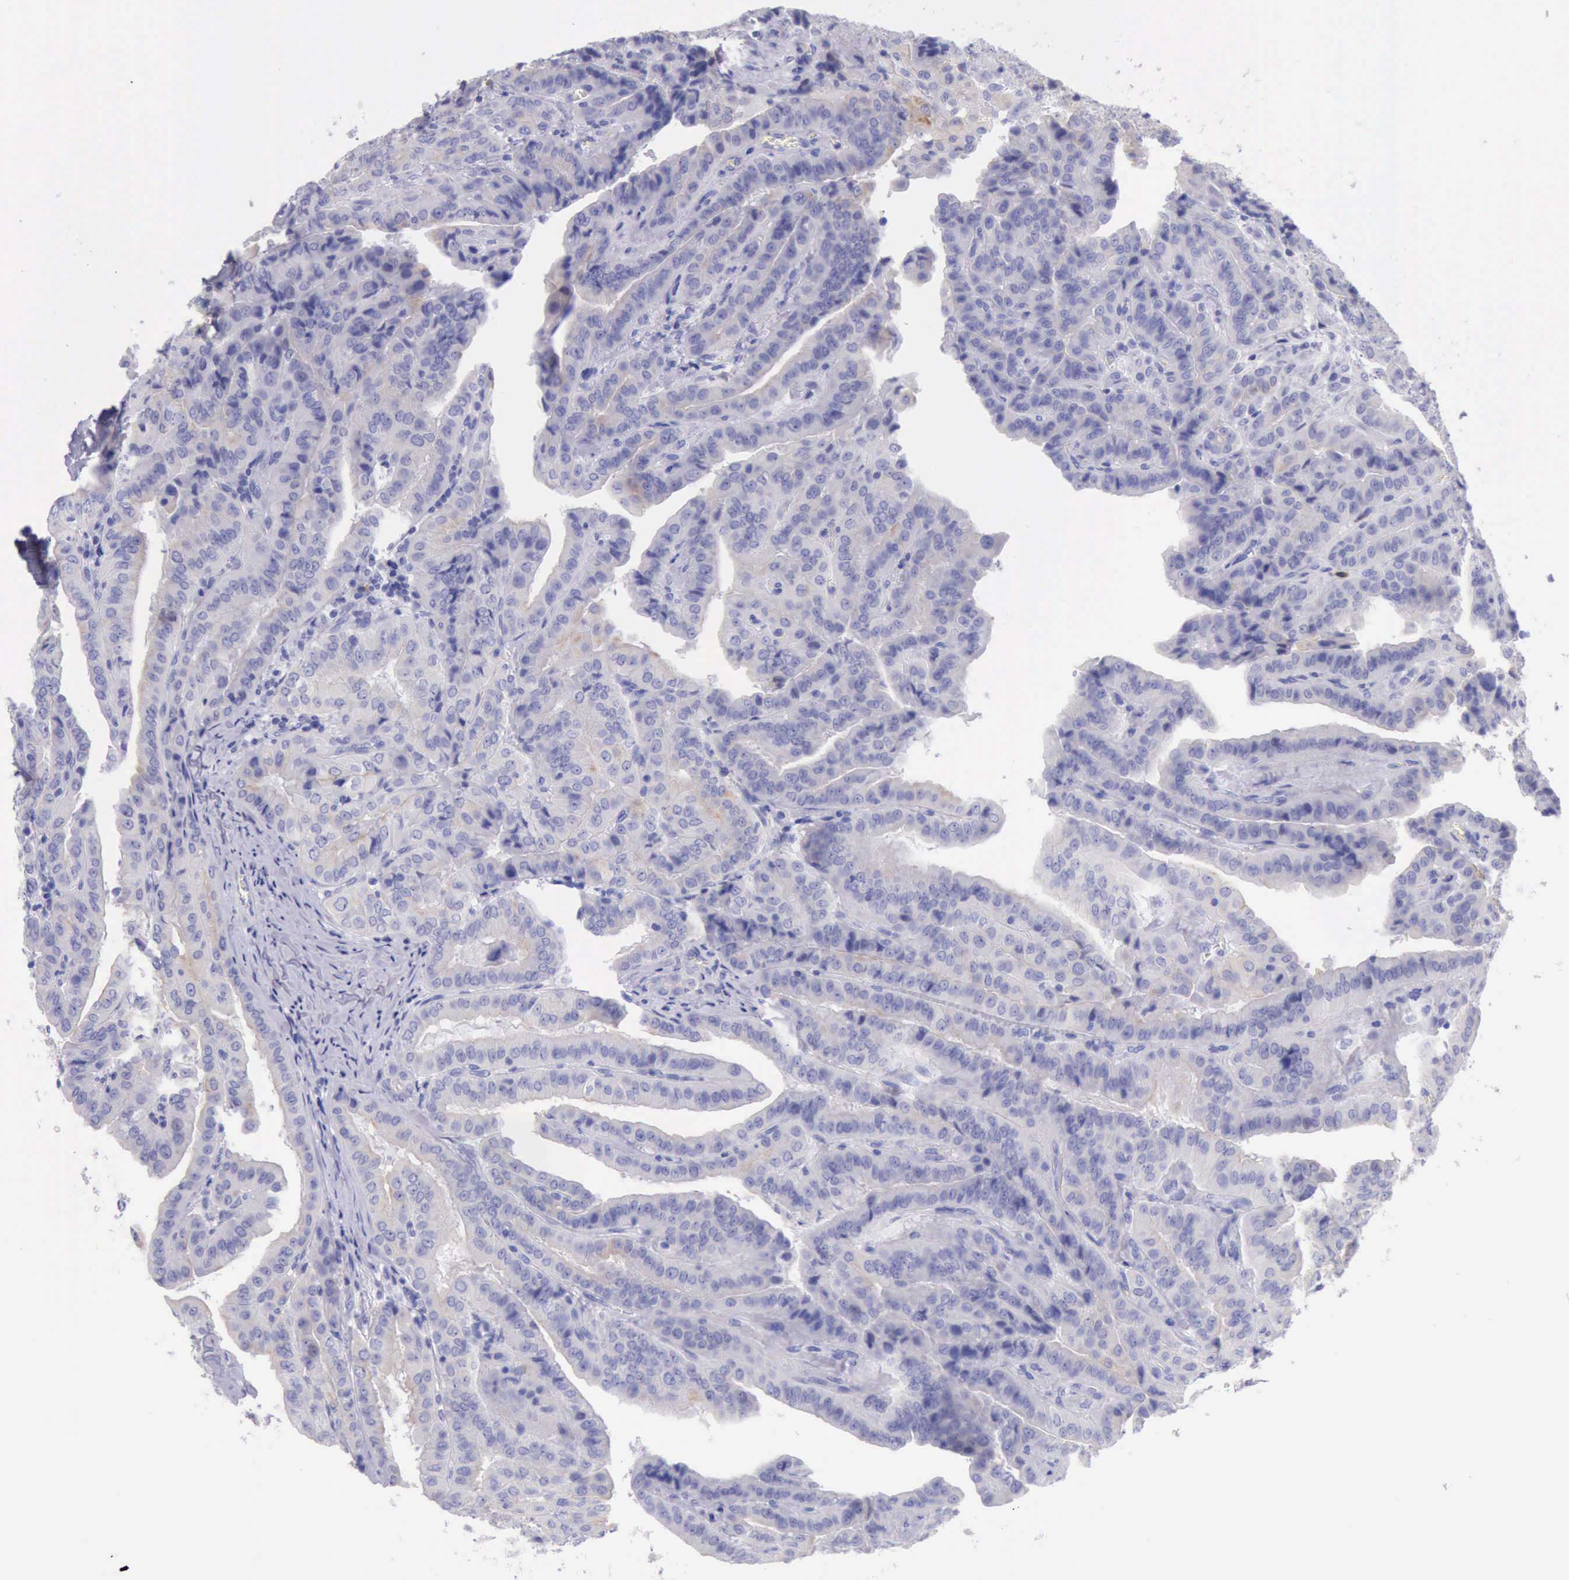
{"staining": {"intensity": "negative", "quantity": "none", "location": "none"}, "tissue": "thyroid cancer", "cell_type": "Tumor cells", "image_type": "cancer", "snomed": [{"axis": "morphology", "description": "Papillary adenocarcinoma, NOS"}, {"axis": "topography", "description": "Thyroid gland"}], "caption": "DAB (3,3'-diaminobenzidine) immunohistochemical staining of thyroid cancer shows no significant expression in tumor cells.", "gene": "KRT8", "patient": {"sex": "female", "age": 71}}